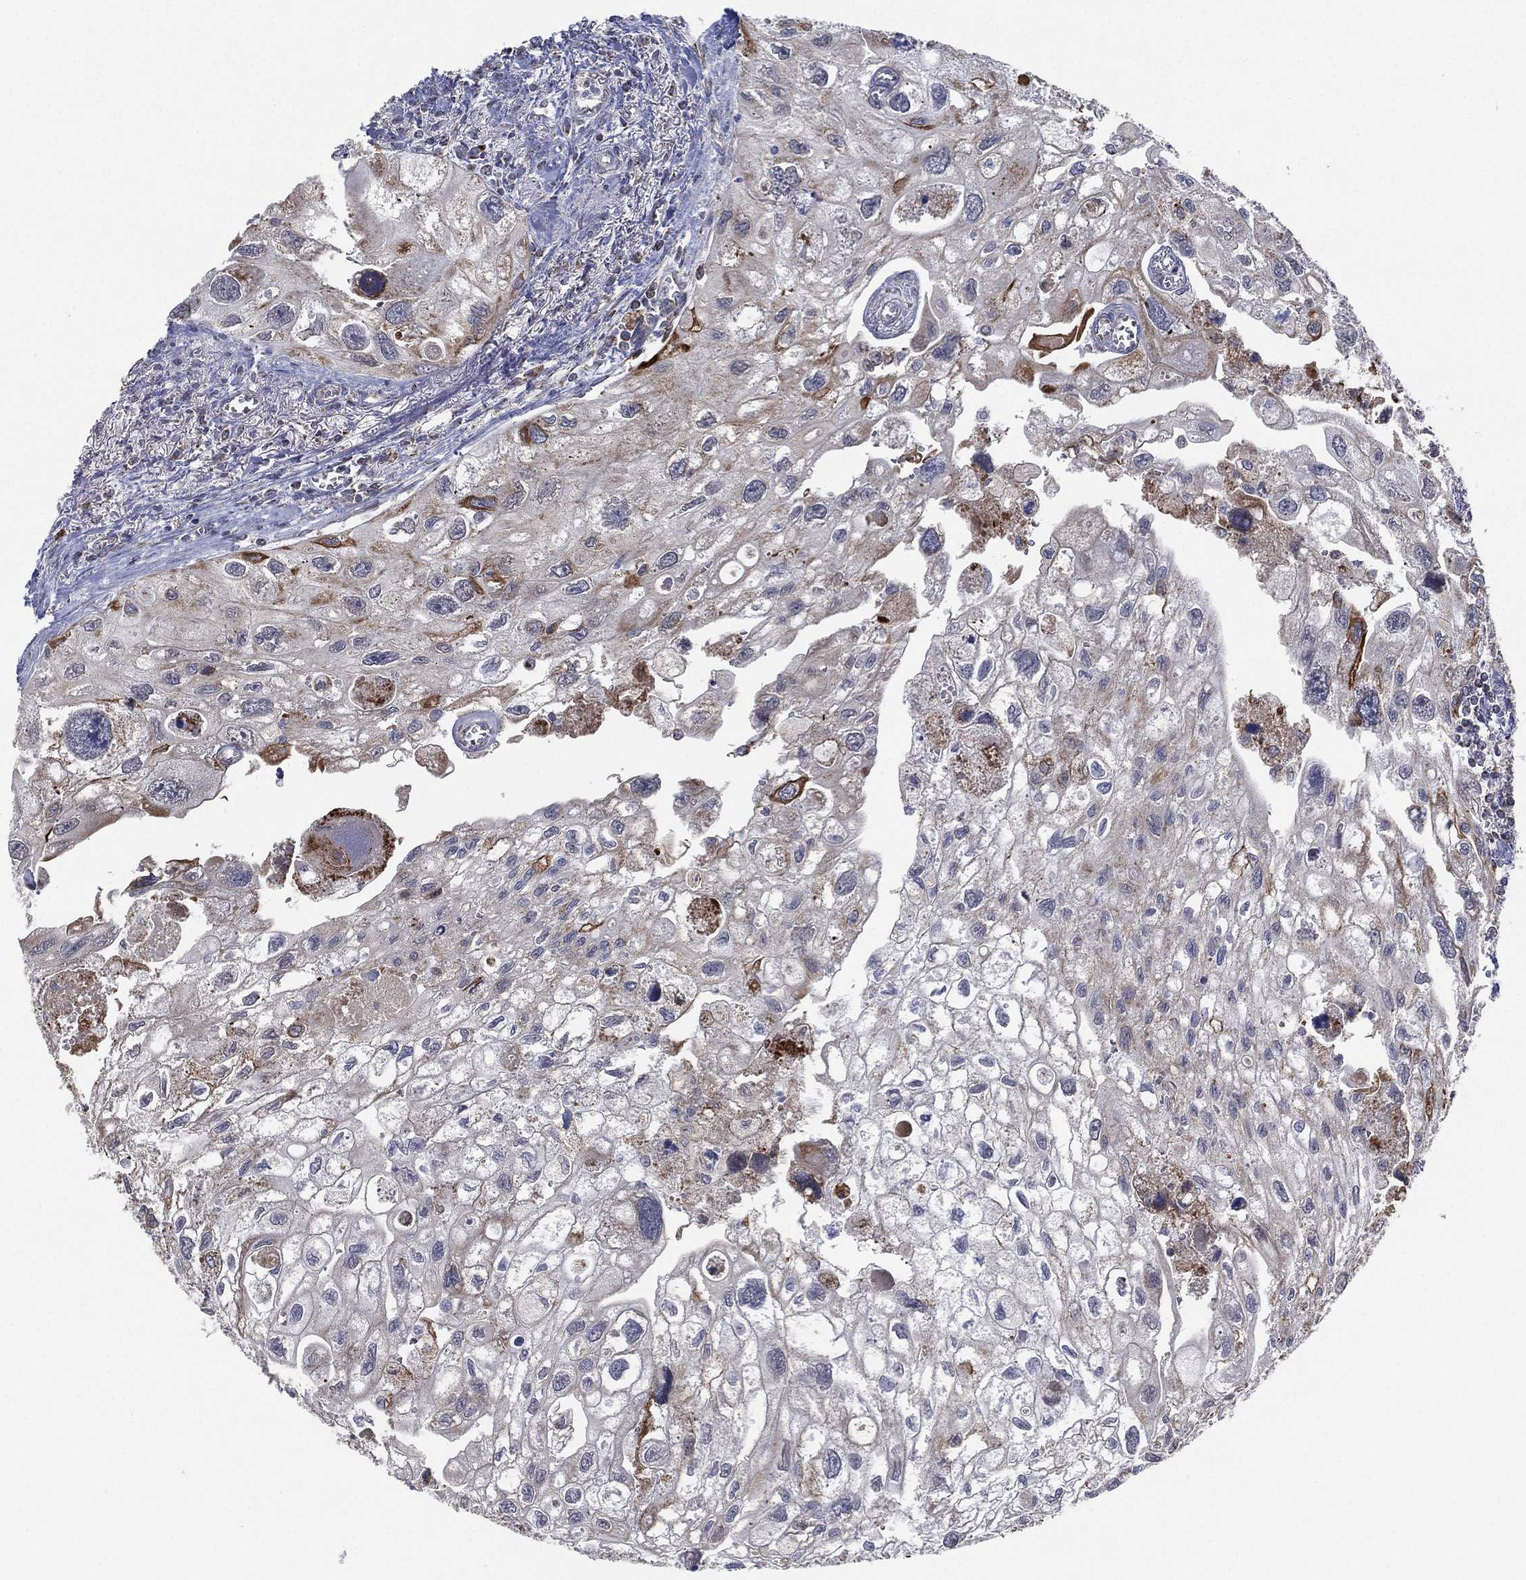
{"staining": {"intensity": "weak", "quantity": "25%-75%", "location": "cytoplasmic/membranous"}, "tissue": "urothelial cancer", "cell_type": "Tumor cells", "image_type": "cancer", "snomed": [{"axis": "morphology", "description": "Urothelial carcinoma, High grade"}, {"axis": "topography", "description": "Urinary bladder"}], "caption": "Immunohistochemistry (IHC) micrograph of human urothelial cancer stained for a protein (brown), which shows low levels of weak cytoplasmic/membranous expression in approximately 25%-75% of tumor cells.", "gene": "PSMG4", "patient": {"sex": "male", "age": 59}}